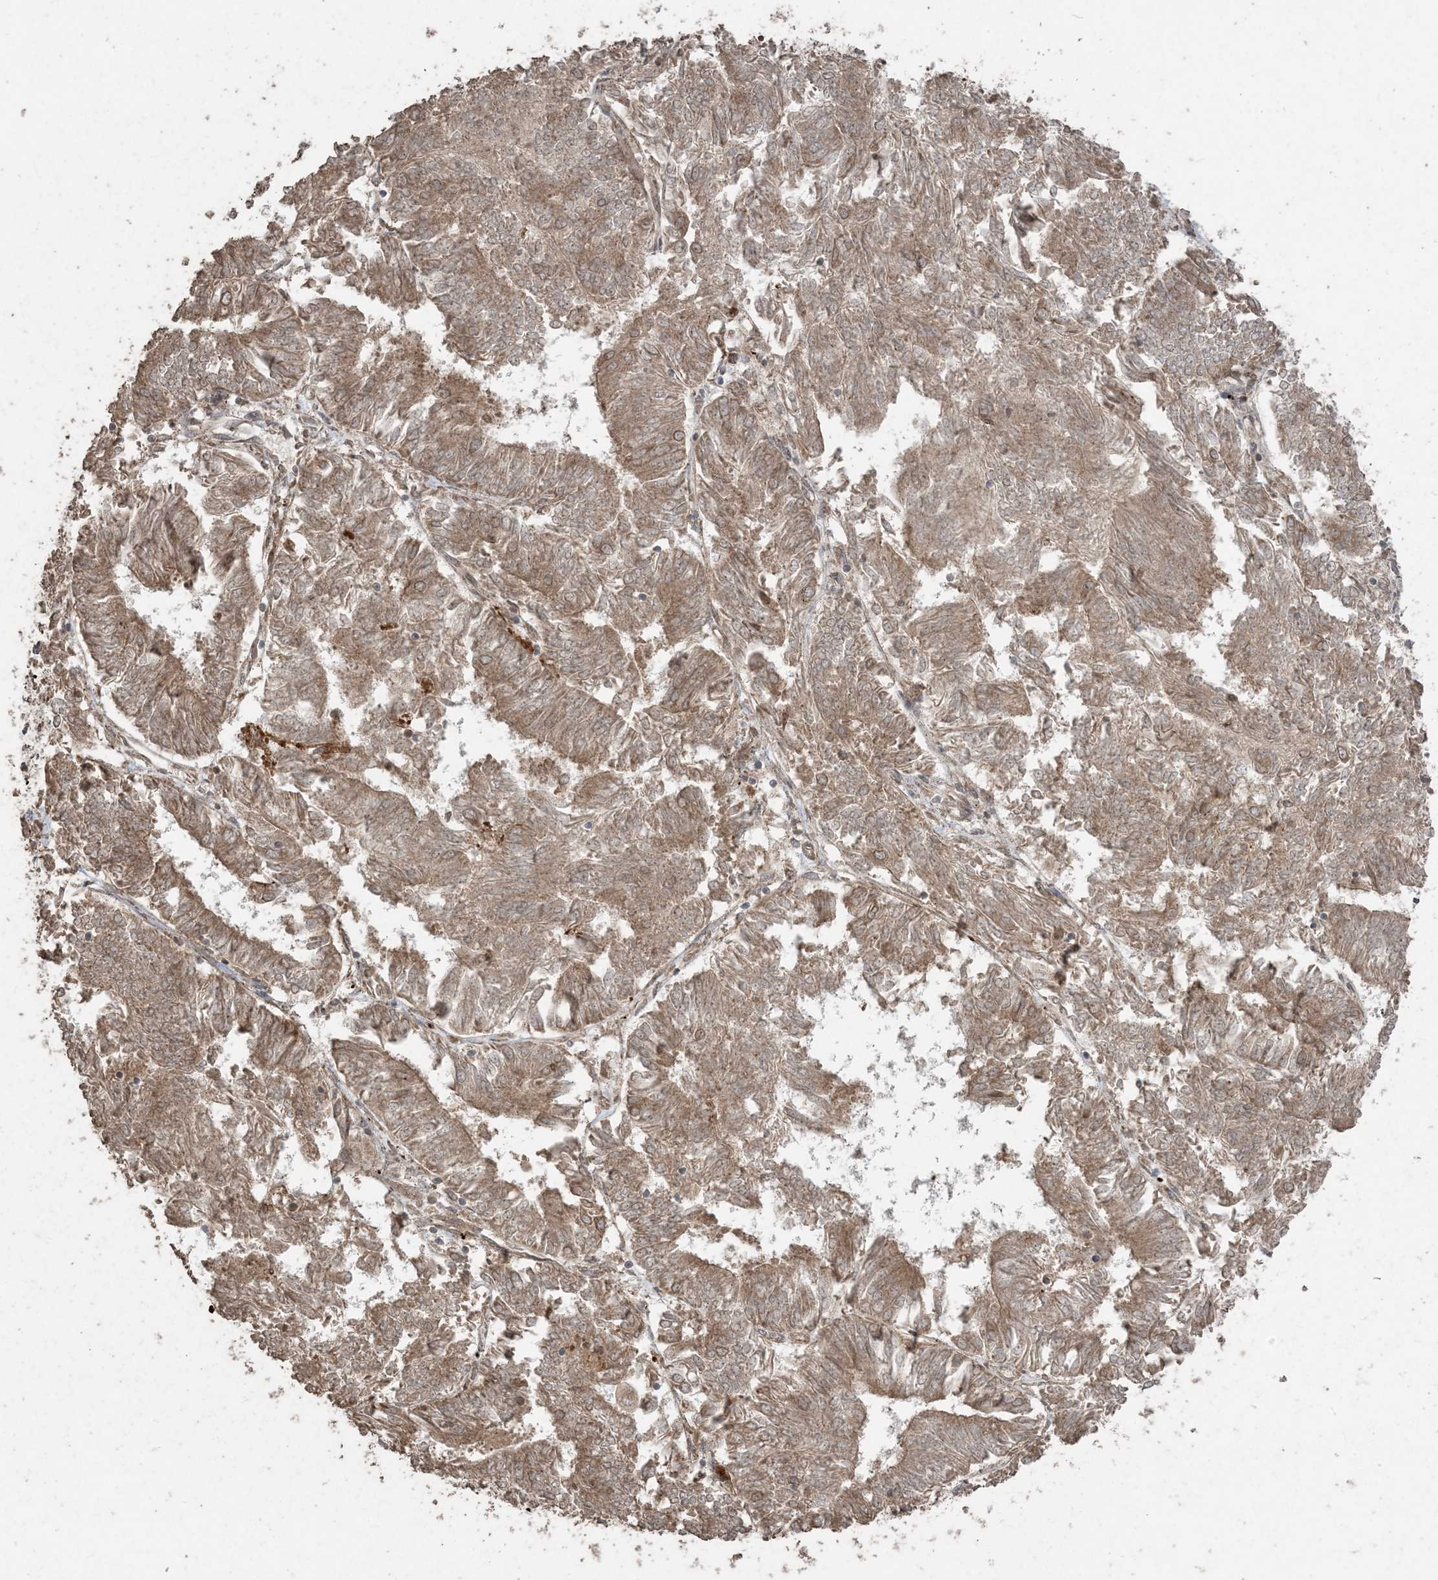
{"staining": {"intensity": "moderate", "quantity": ">75%", "location": "cytoplasmic/membranous"}, "tissue": "endometrial cancer", "cell_type": "Tumor cells", "image_type": "cancer", "snomed": [{"axis": "morphology", "description": "Adenocarcinoma, NOS"}, {"axis": "topography", "description": "Endometrium"}], "caption": "Endometrial adenocarcinoma tissue demonstrates moderate cytoplasmic/membranous staining in about >75% of tumor cells, visualized by immunohistochemistry.", "gene": "DDX19B", "patient": {"sex": "female", "age": 58}}